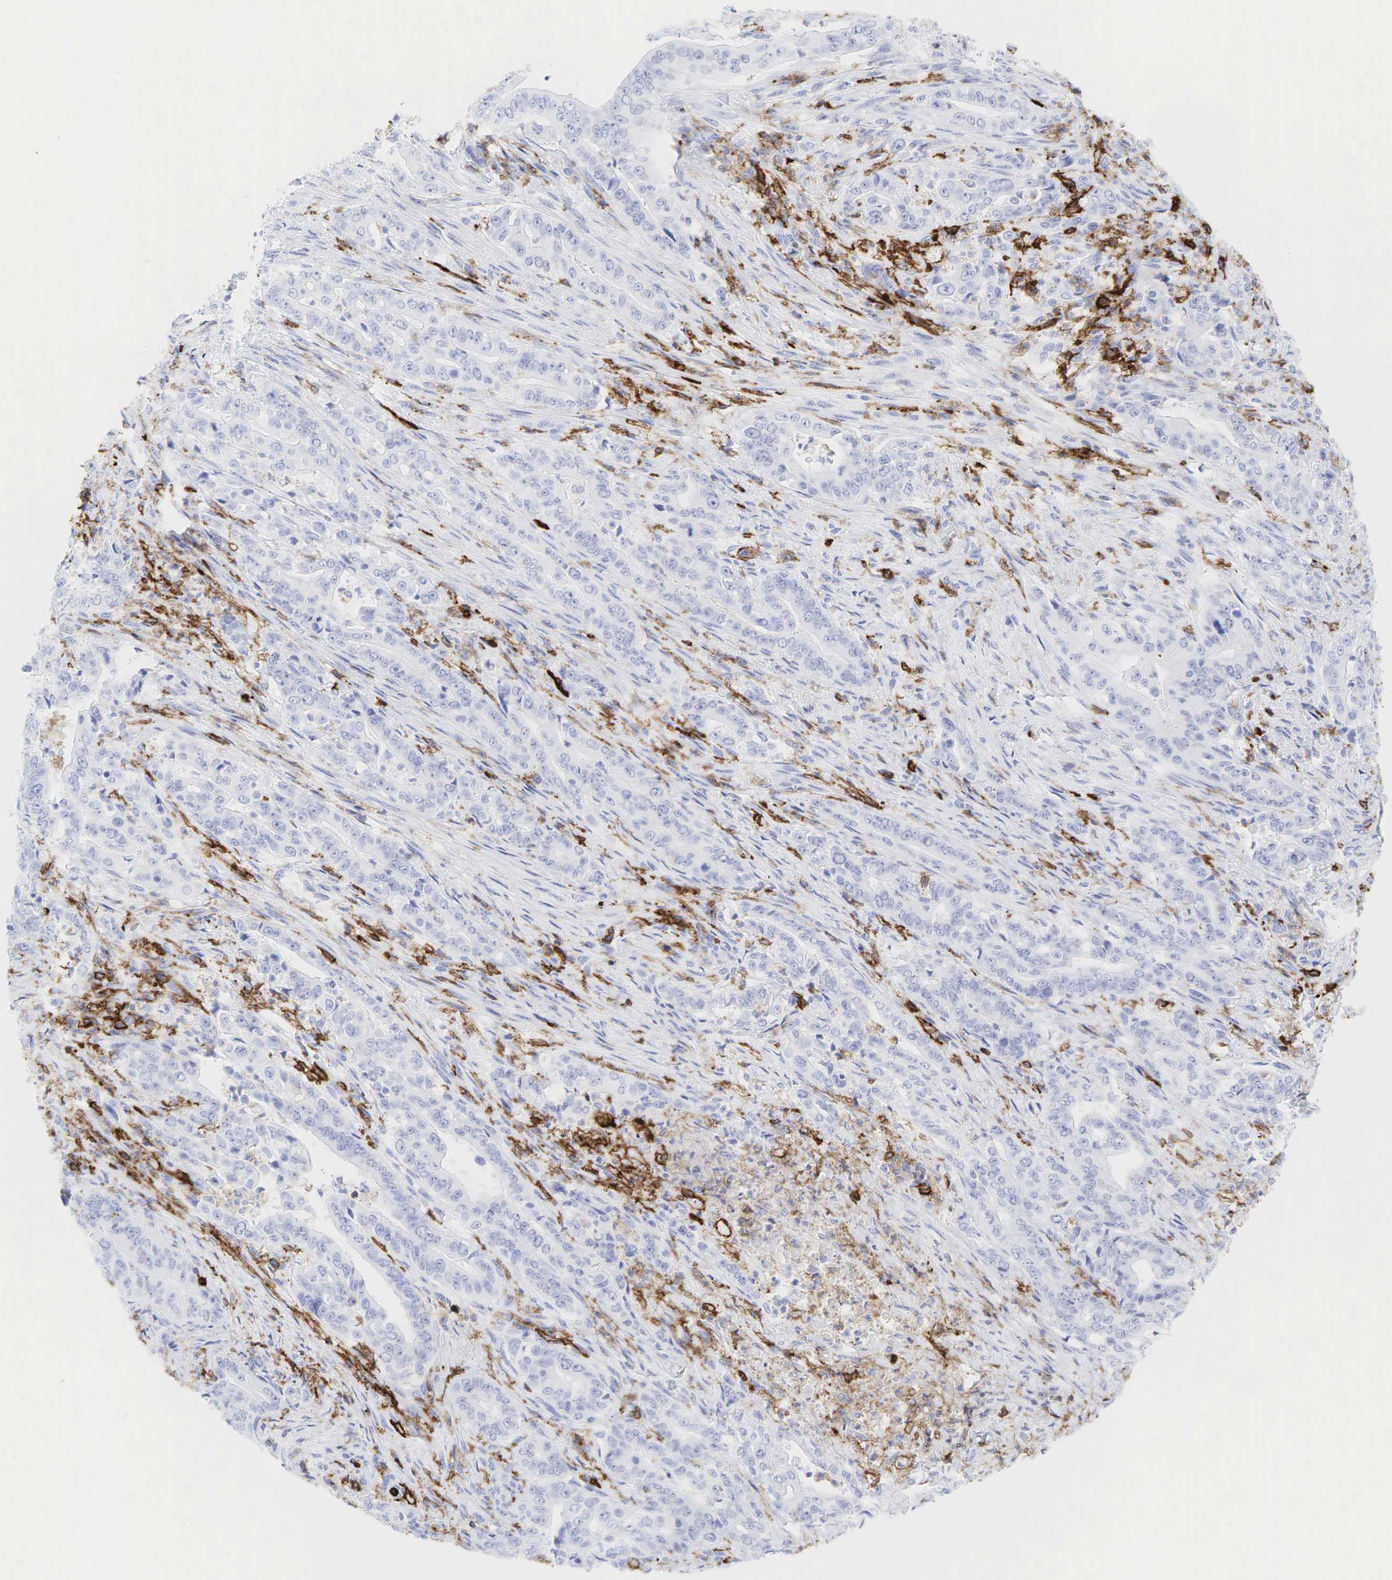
{"staining": {"intensity": "negative", "quantity": "none", "location": "none"}, "tissue": "stomach cancer", "cell_type": "Tumor cells", "image_type": "cancer", "snomed": [{"axis": "morphology", "description": "Adenocarcinoma, NOS"}, {"axis": "topography", "description": "Stomach"}], "caption": "This is an immunohistochemistry (IHC) histopathology image of adenocarcinoma (stomach). There is no staining in tumor cells.", "gene": "PTPRC", "patient": {"sex": "female", "age": 76}}